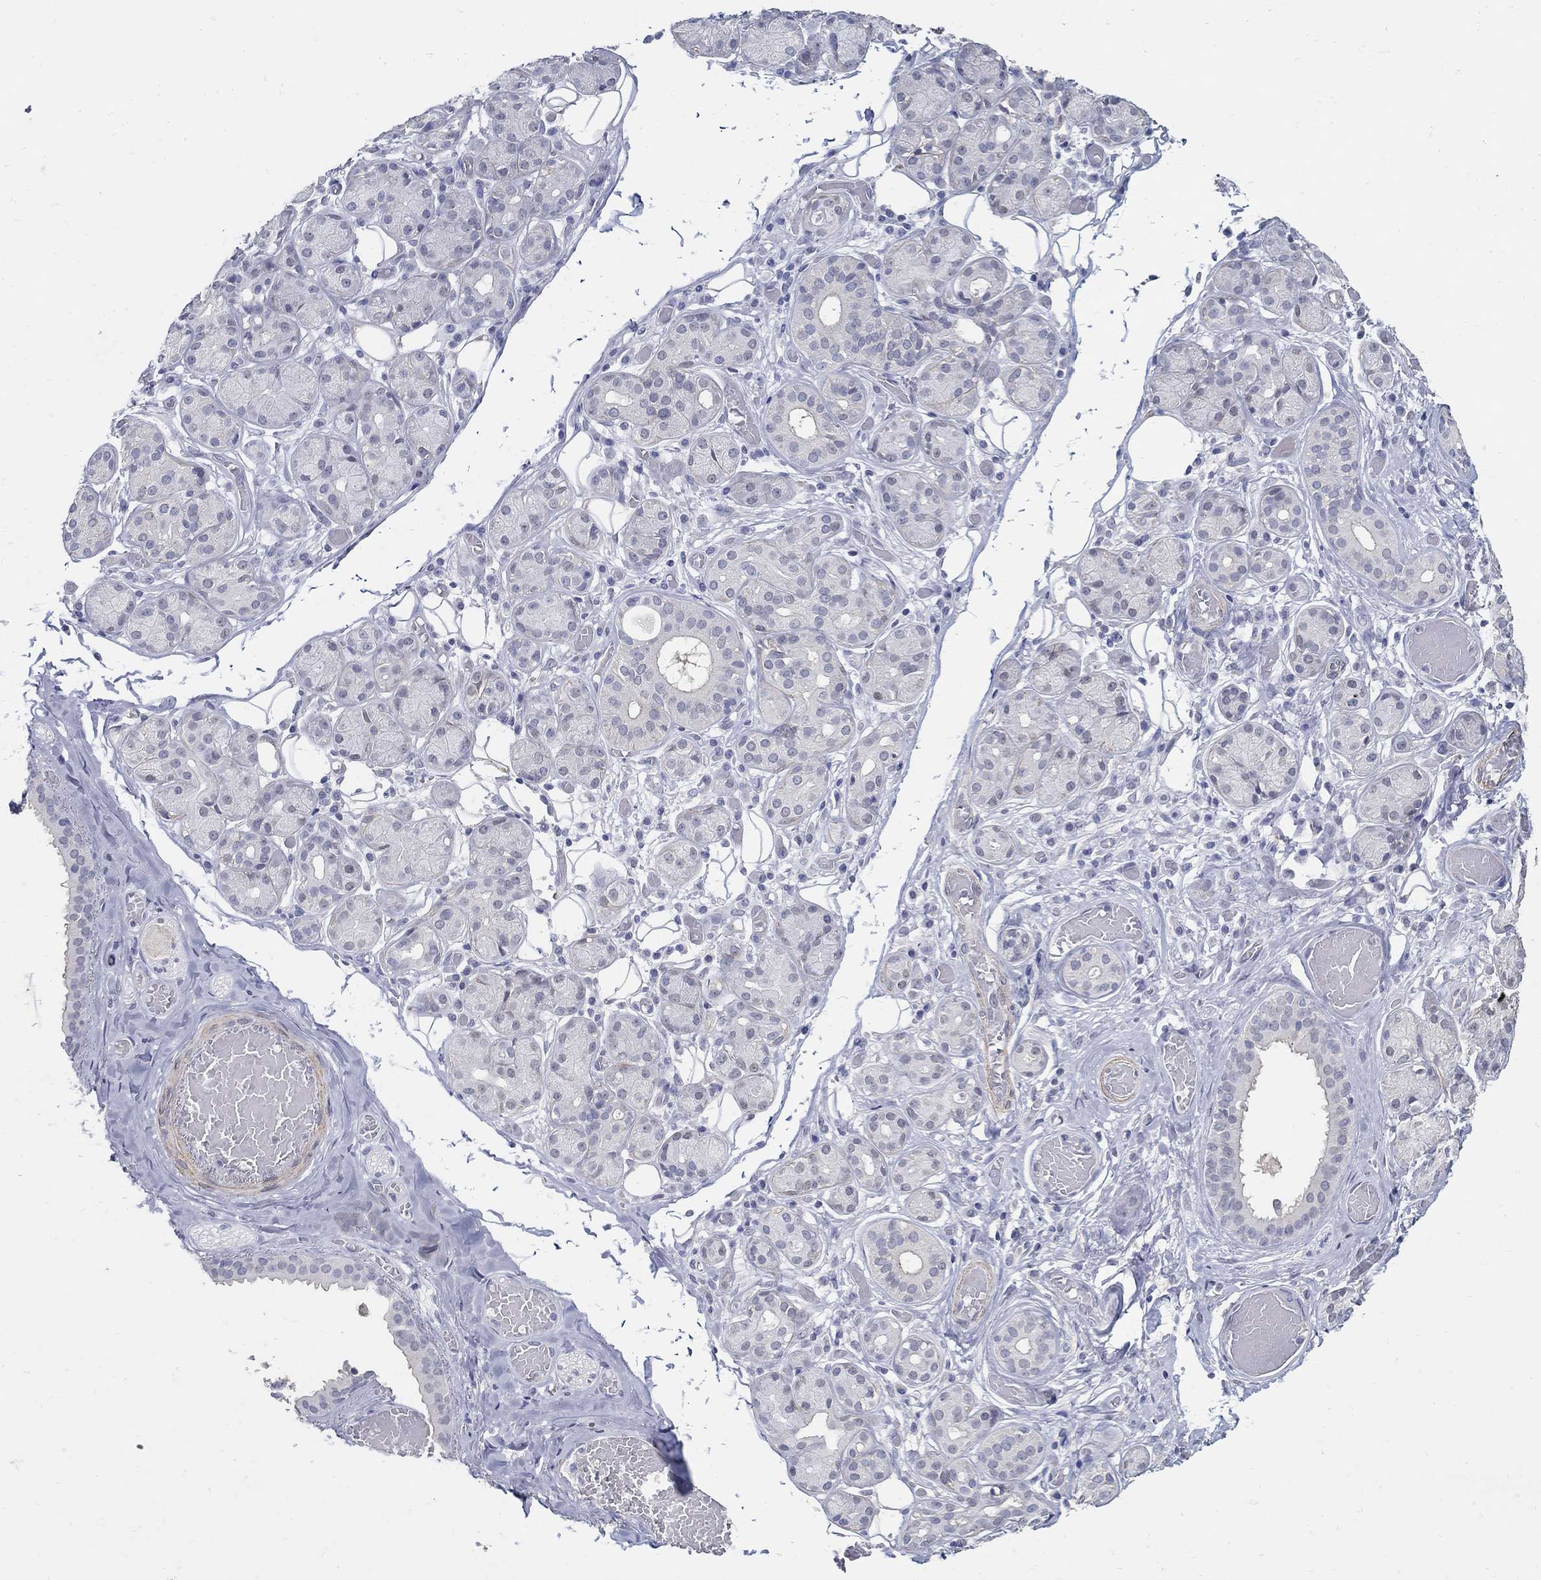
{"staining": {"intensity": "negative", "quantity": "none", "location": "none"}, "tissue": "salivary gland", "cell_type": "Glandular cells", "image_type": "normal", "snomed": [{"axis": "morphology", "description": "Normal tissue, NOS"}, {"axis": "topography", "description": "Salivary gland"}, {"axis": "topography", "description": "Peripheral nerve tissue"}], "caption": "Immunohistochemistry micrograph of benign salivary gland stained for a protein (brown), which exhibits no expression in glandular cells. (DAB immunohistochemistry (IHC) with hematoxylin counter stain).", "gene": "USP29", "patient": {"sex": "male", "age": 71}}